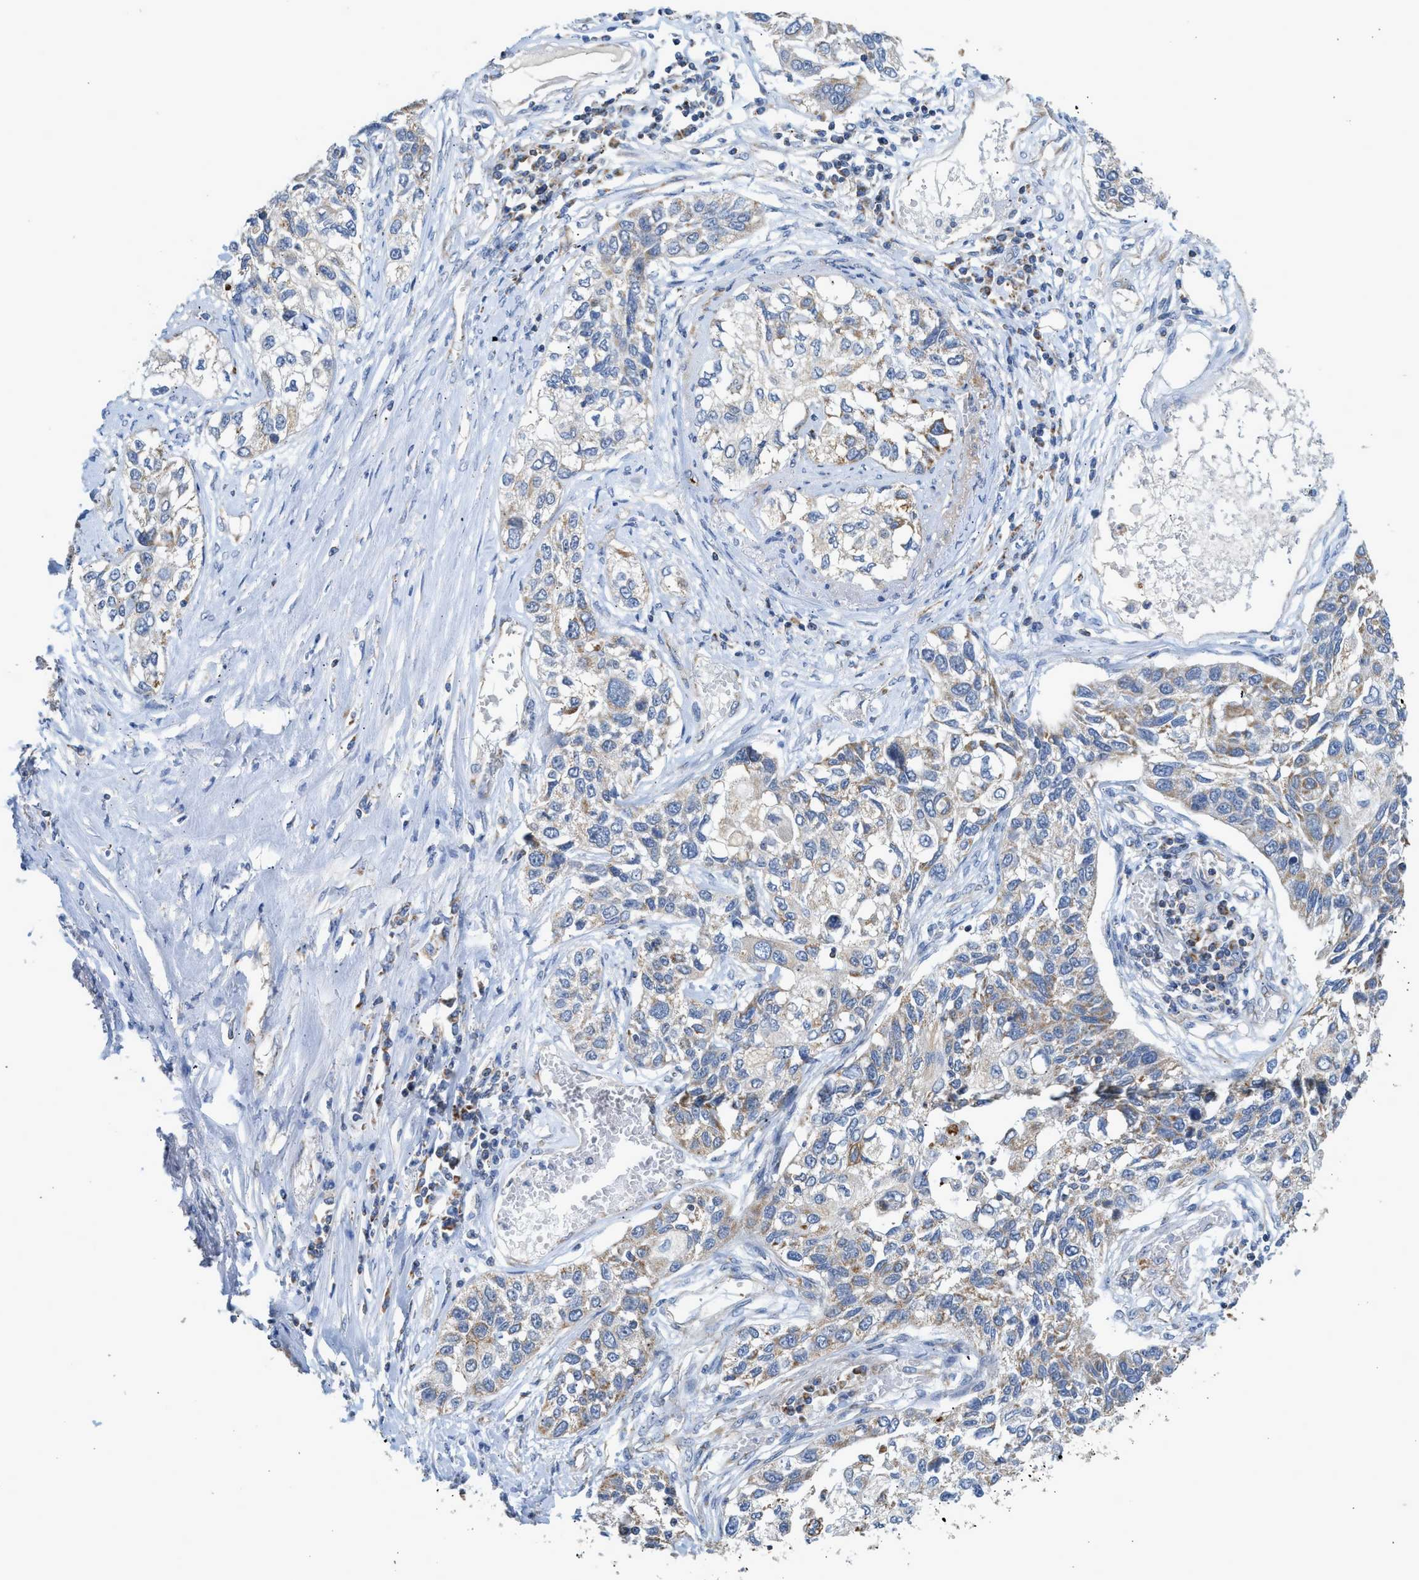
{"staining": {"intensity": "weak", "quantity": ">75%", "location": "cytoplasmic/membranous"}, "tissue": "lung cancer", "cell_type": "Tumor cells", "image_type": "cancer", "snomed": [{"axis": "morphology", "description": "Squamous cell carcinoma, NOS"}, {"axis": "topography", "description": "Lung"}], "caption": "Lung squamous cell carcinoma tissue displays weak cytoplasmic/membranous expression in approximately >75% of tumor cells, visualized by immunohistochemistry.", "gene": "GOT2", "patient": {"sex": "male", "age": 71}}